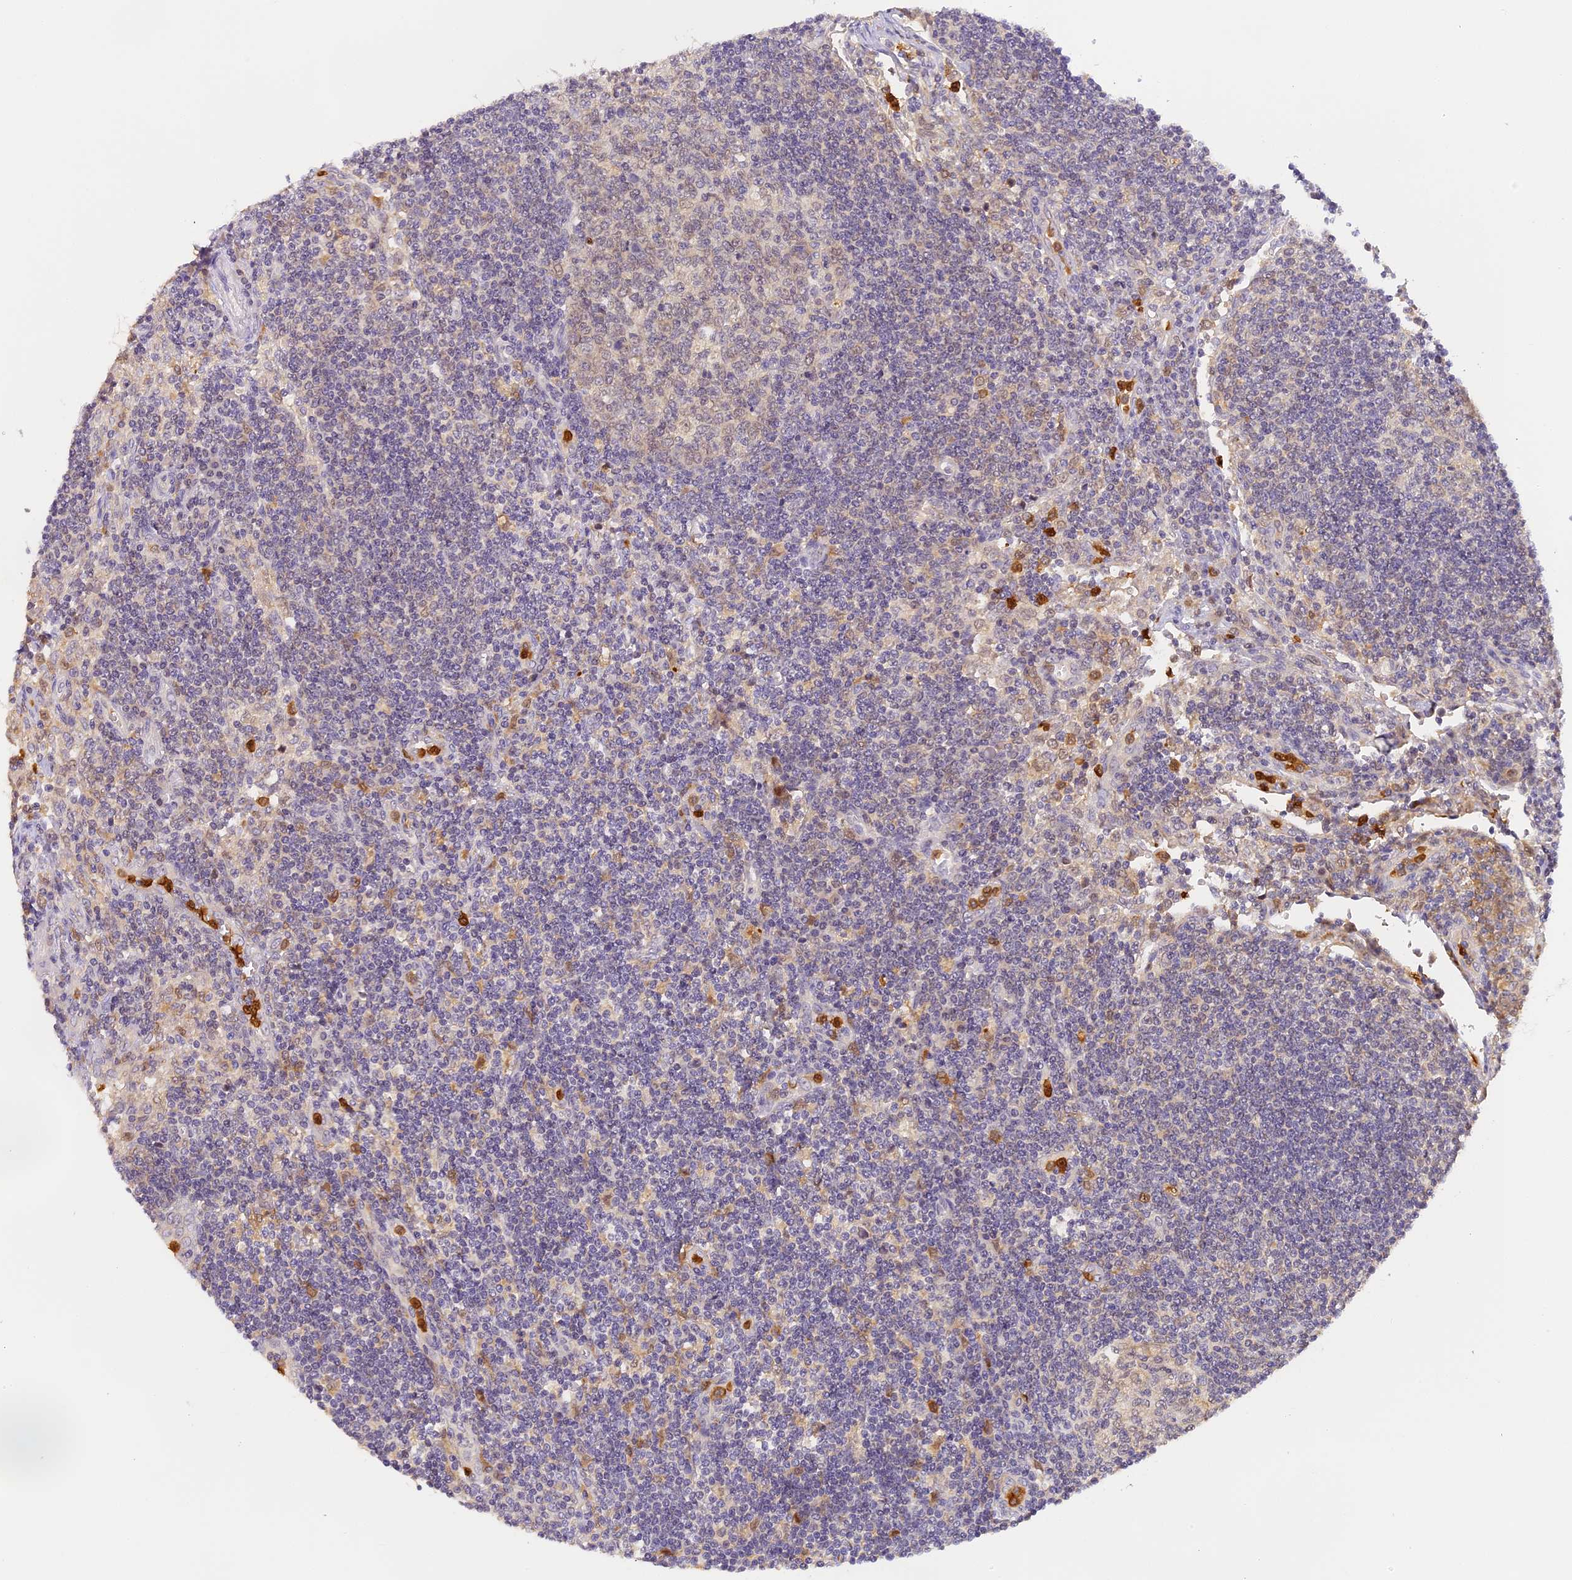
{"staining": {"intensity": "negative", "quantity": "none", "location": "none"}, "tissue": "lymph node", "cell_type": "Germinal center cells", "image_type": "normal", "snomed": [{"axis": "morphology", "description": "Normal tissue, NOS"}, {"axis": "topography", "description": "Lymph node"}], "caption": "This is an immunohistochemistry (IHC) histopathology image of benign human lymph node. There is no positivity in germinal center cells.", "gene": "NCF4", "patient": {"sex": "female", "age": 73}}